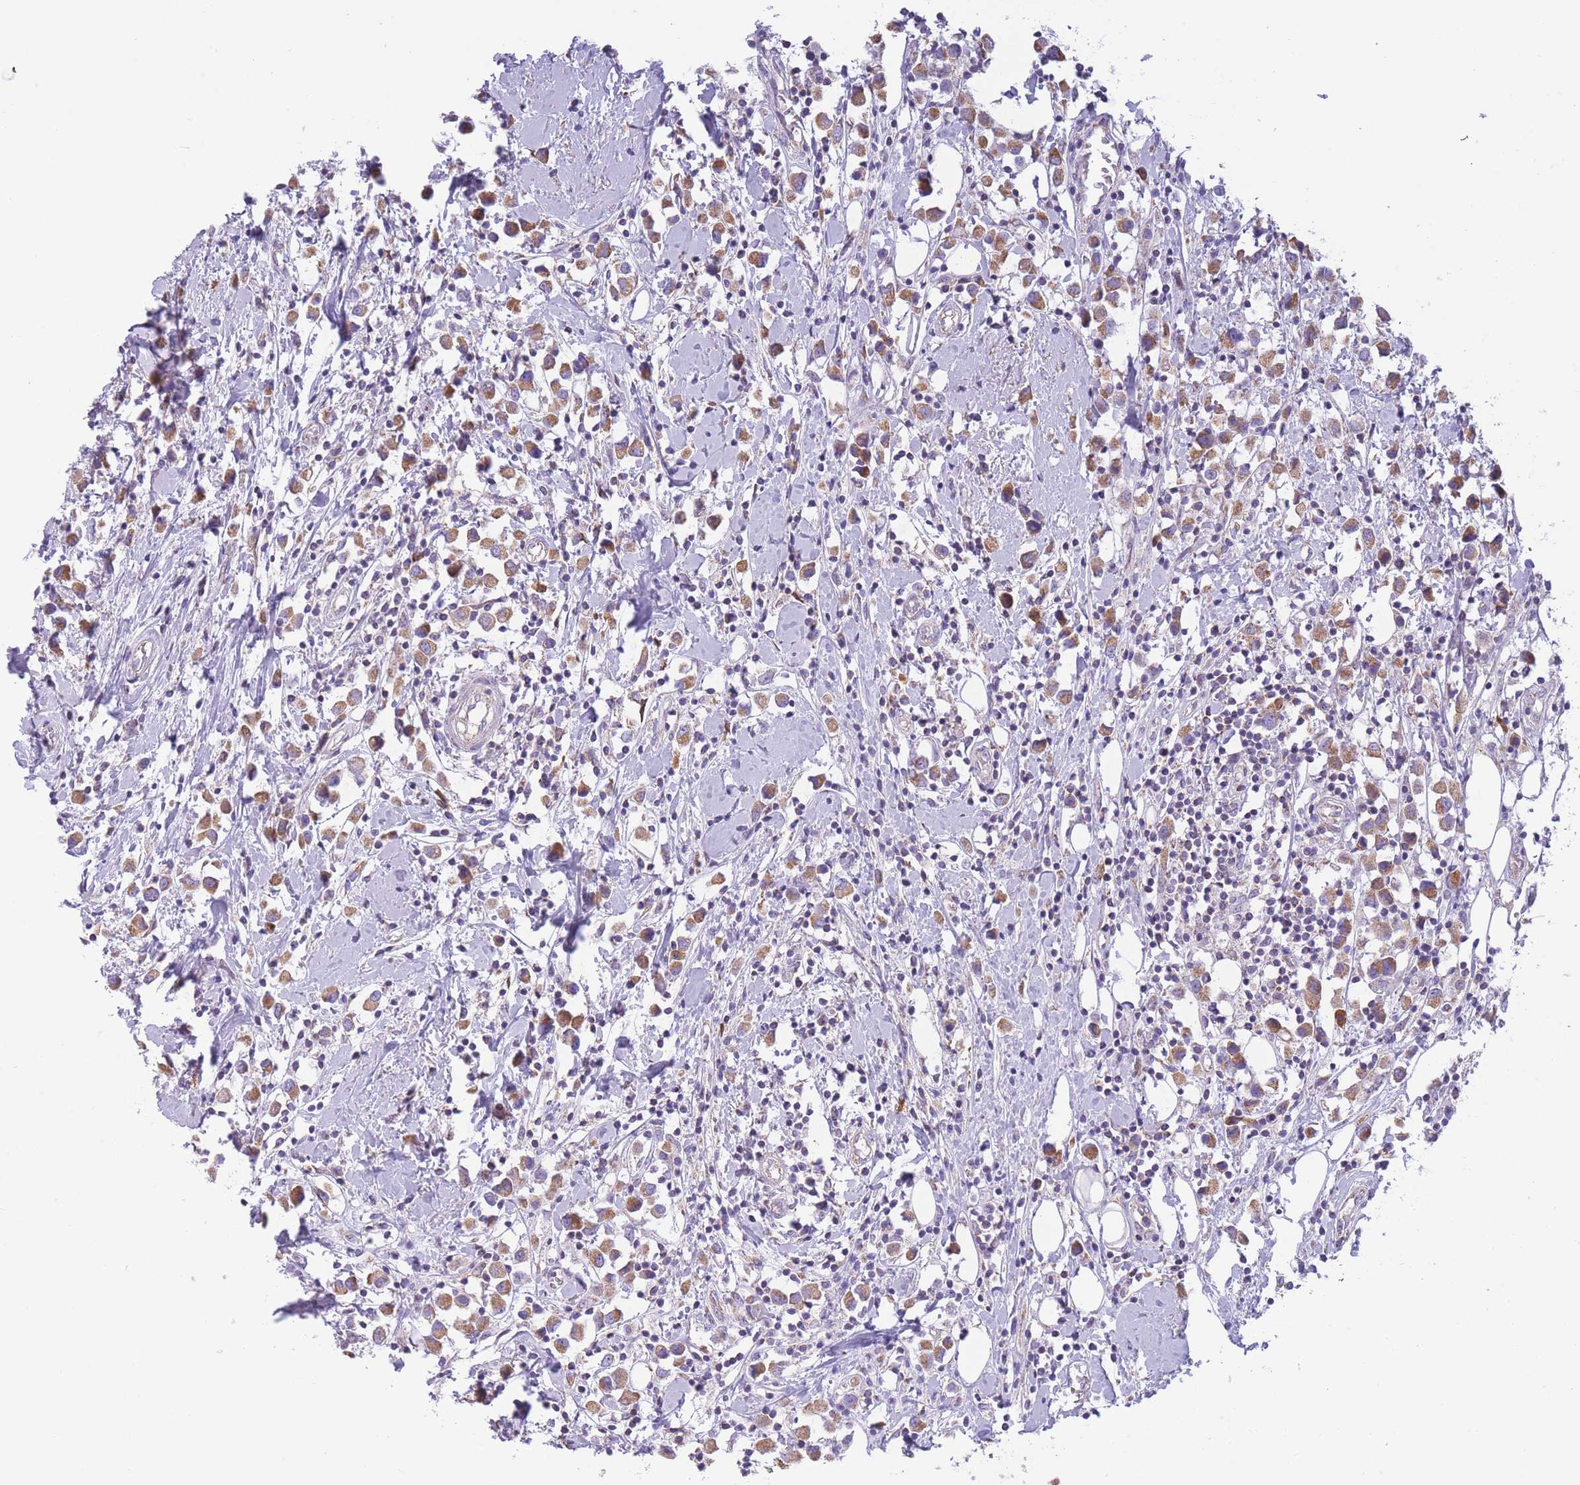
{"staining": {"intensity": "moderate", "quantity": ">75%", "location": "cytoplasmic/membranous"}, "tissue": "breast cancer", "cell_type": "Tumor cells", "image_type": "cancer", "snomed": [{"axis": "morphology", "description": "Duct carcinoma"}, {"axis": "topography", "description": "Breast"}], "caption": "A histopathology image of human breast cancer (infiltrating ductal carcinoma) stained for a protein shows moderate cytoplasmic/membranous brown staining in tumor cells.", "gene": "PDHA1", "patient": {"sex": "female", "age": 61}}